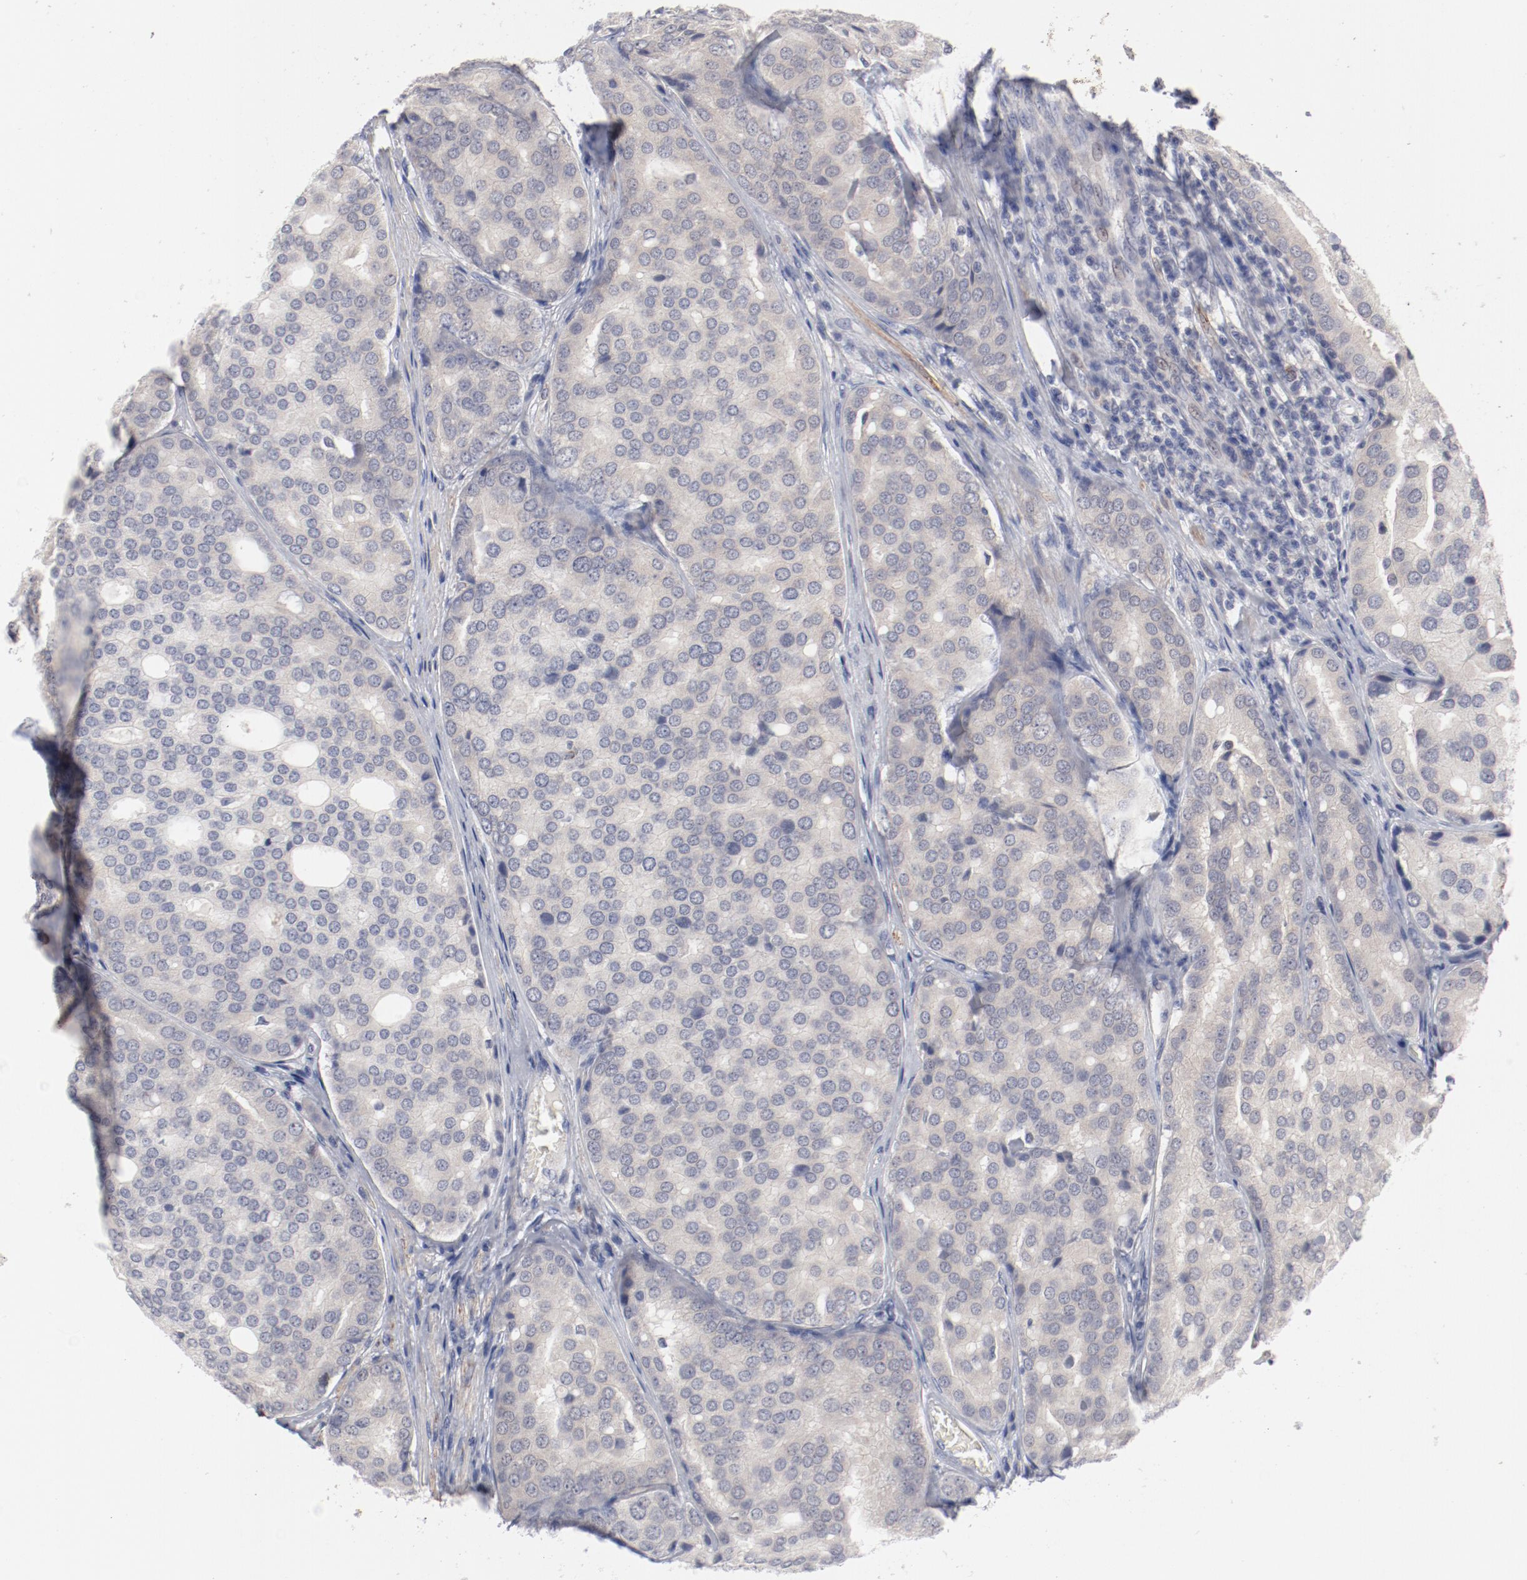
{"staining": {"intensity": "negative", "quantity": "none", "location": "none"}, "tissue": "prostate cancer", "cell_type": "Tumor cells", "image_type": "cancer", "snomed": [{"axis": "morphology", "description": "Adenocarcinoma, High grade"}, {"axis": "topography", "description": "Prostate"}], "caption": "Protein analysis of high-grade adenocarcinoma (prostate) exhibits no significant staining in tumor cells. Nuclei are stained in blue.", "gene": "SH3BGR", "patient": {"sex": "male", "age": 64}}